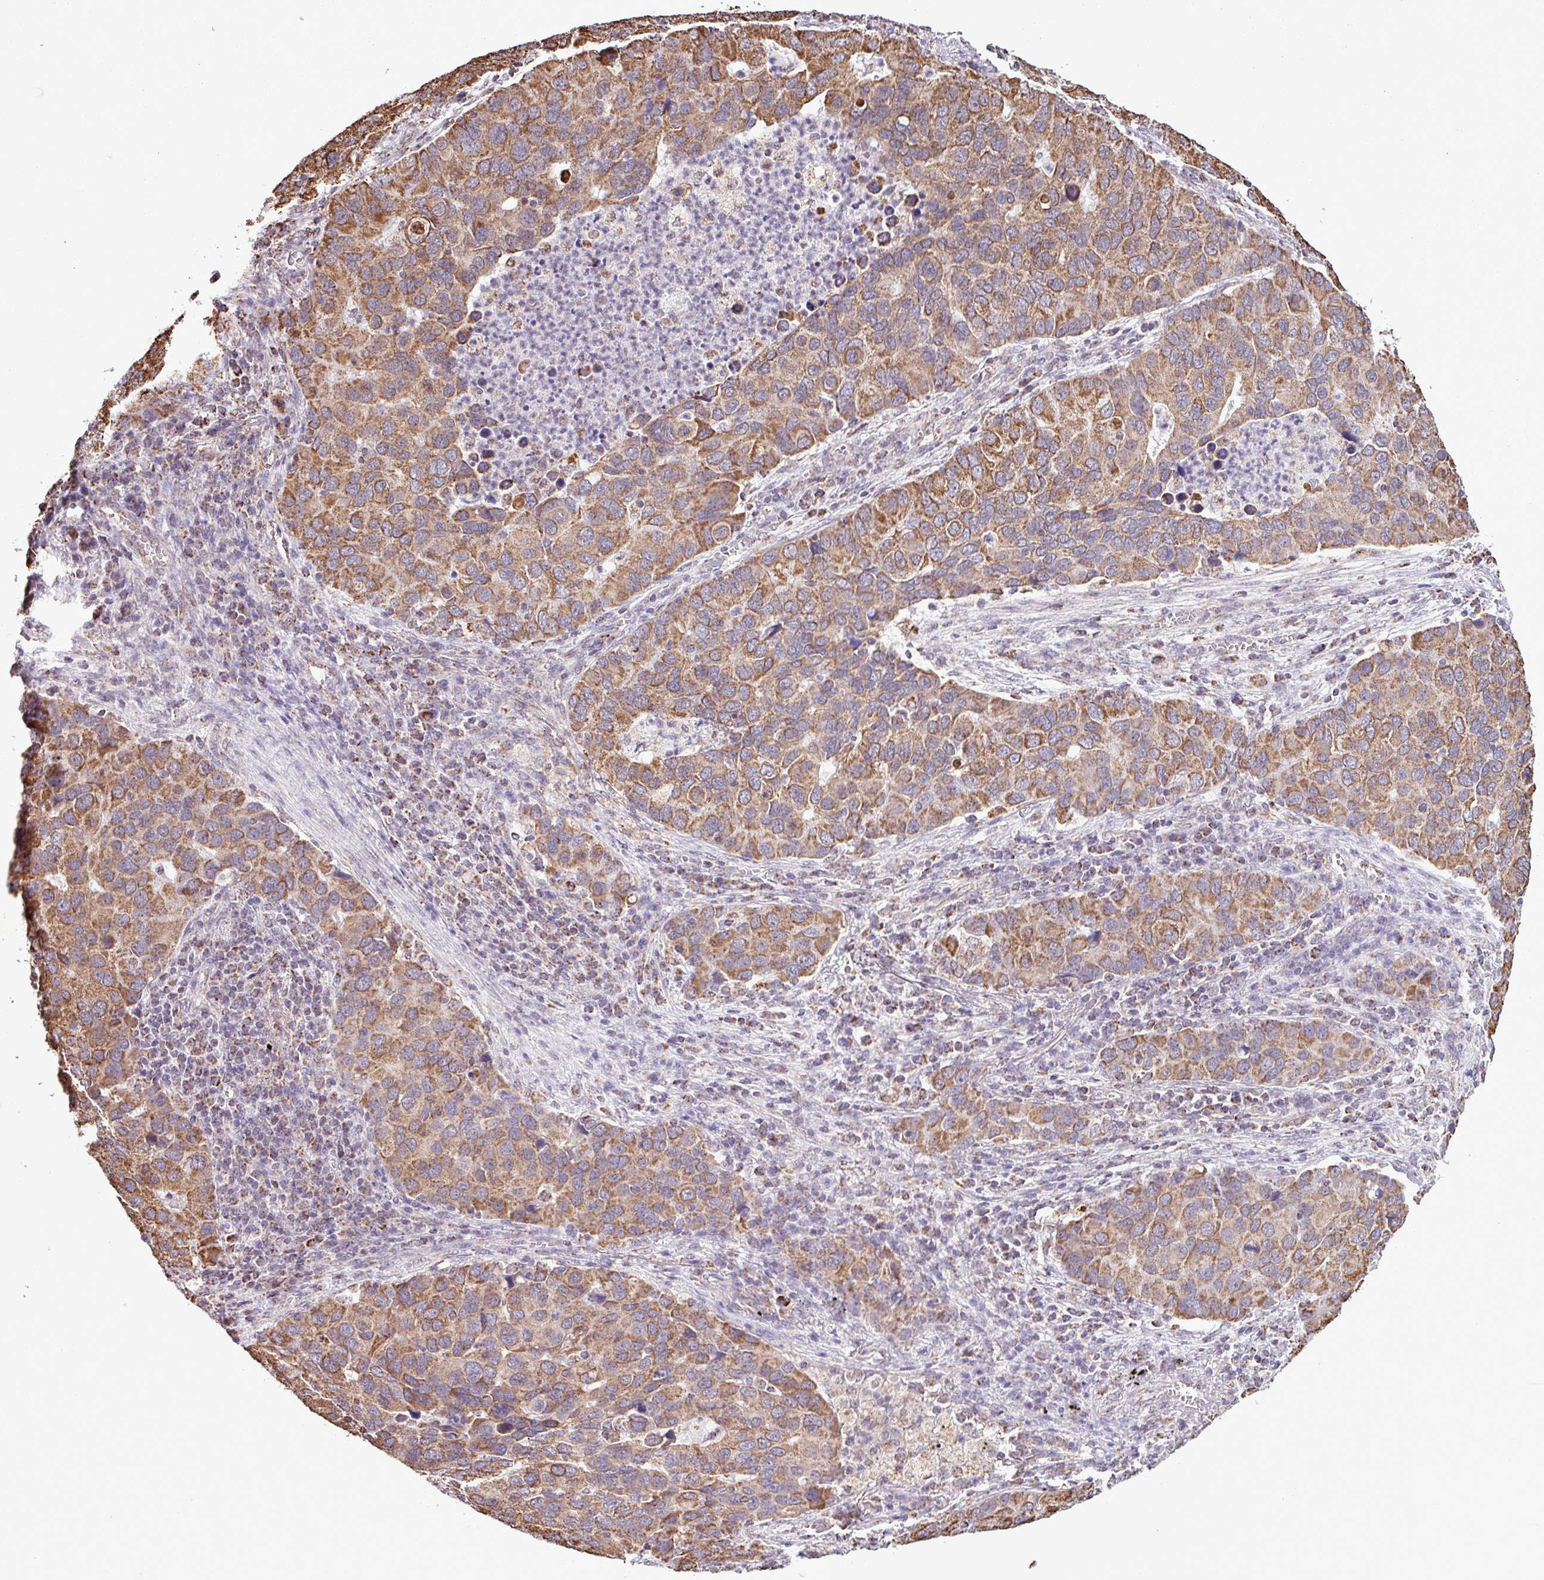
{"staining": {"intensity": "strong", "quantity": ">75%", "location": "cytoplasmic/membranous"}, "tissue": "lung cancer", "cell_type": "Tumor cells", "image_type": "cancer", "snomed": [{"axis": "morphology", "description": "Aneuploidy"}, {"axis": "morphology", "description": "Adenocarcinoma, NOS"}, {"axis": "topography", "description": "Lymph node"}, {"axis": "topography", "description": "Lung"}], "caption": "IHC staining of lung cancer (adenocarcinoma), which exhibits high levels of strong cytoplasmic/membranous positivity in approximately >75% of tumor cells indicating strong cytoplasmic/membranous protein positivity. The staining was performed using DAB (brown) for protein detection and nuclei were counterstained in hematoxylin (blue).", "gene": "ALG8", "patient": {"sex": "female", "age": 74}}